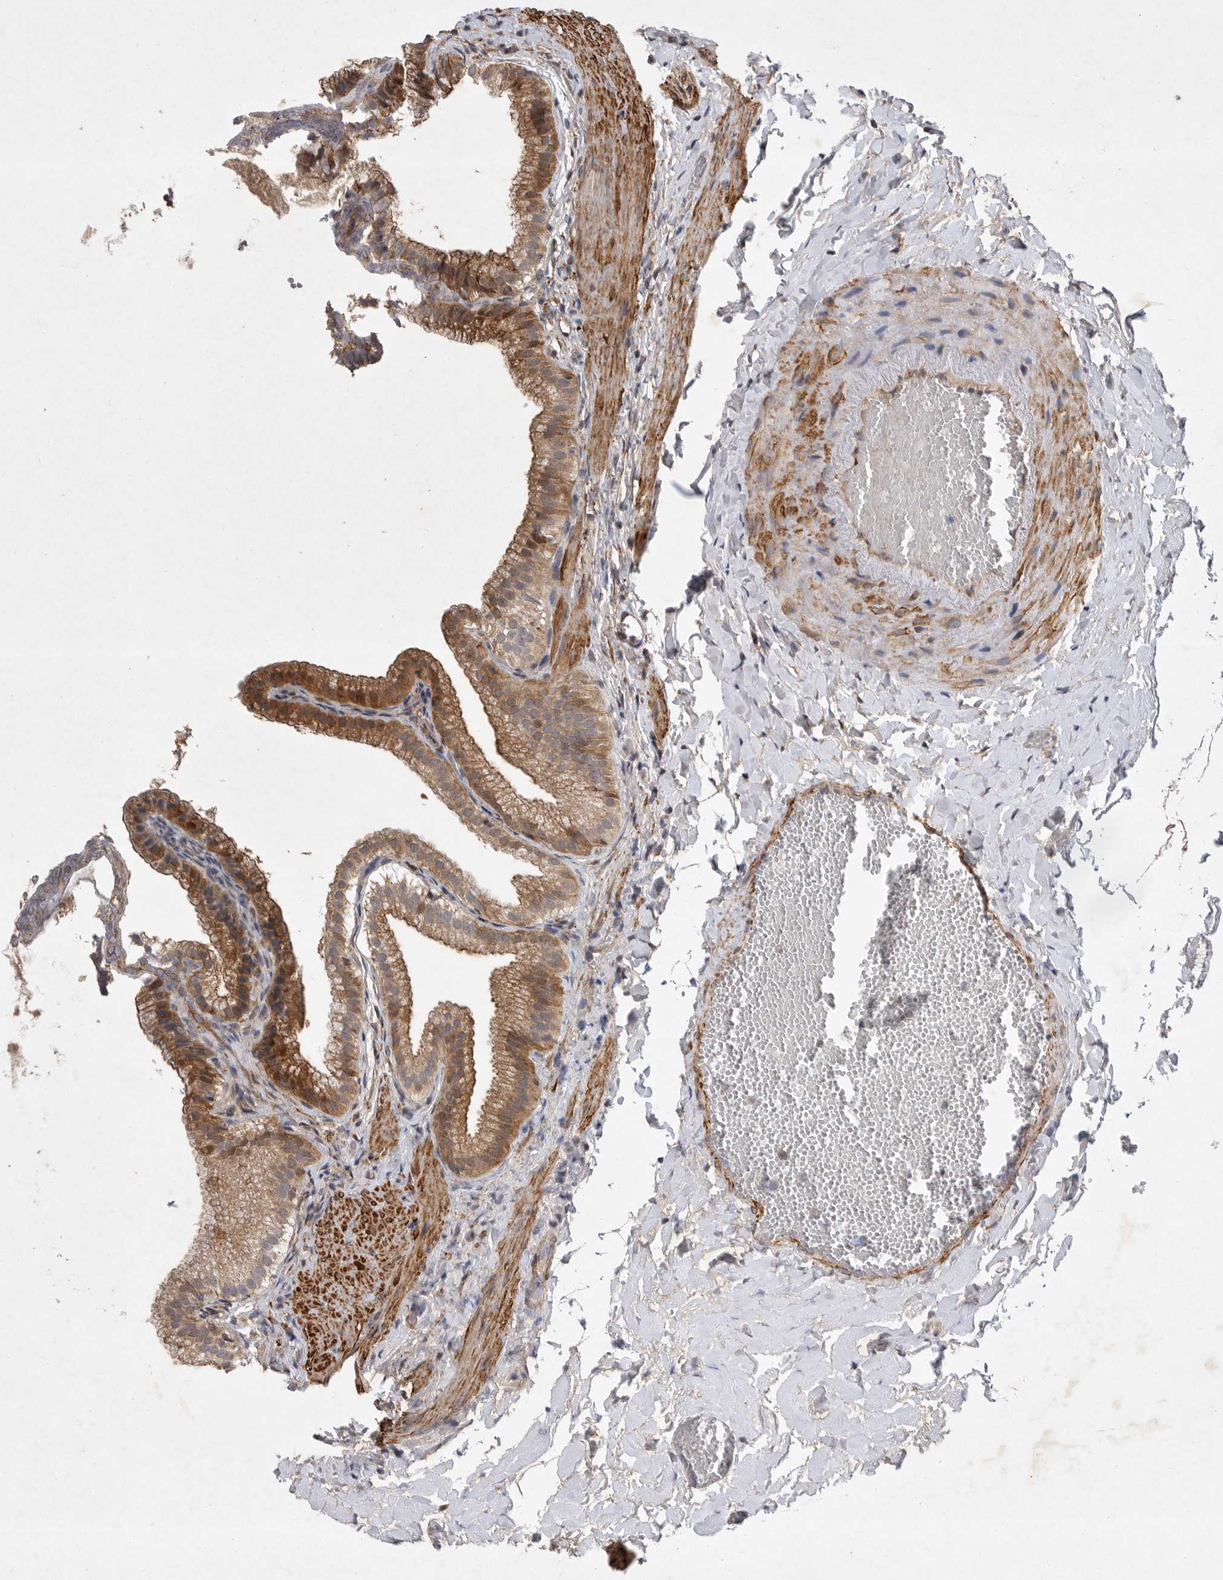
{"staining": {"intensity": "moderate", "quantity": ">75%", "location": "cytoplasmic/membranous"}, "tissue": "gallbladder", "cell_type": "Glandular cells", "image_type": "normal", "snomed": [{"axis": "morphology", "description": "Normal tissue, NOS"}, {"axis": "topography", "description": "Gallbladder"}], "caption": "A histopathology image showing moderate cytoplasmic/membranous positivity in approximately >75% of glandular cells in benign gallbladder, as visualized by brown immunohistochemical staining.", "gene": "EDEM3", "patient": {"sex": "male", "age": 38}}